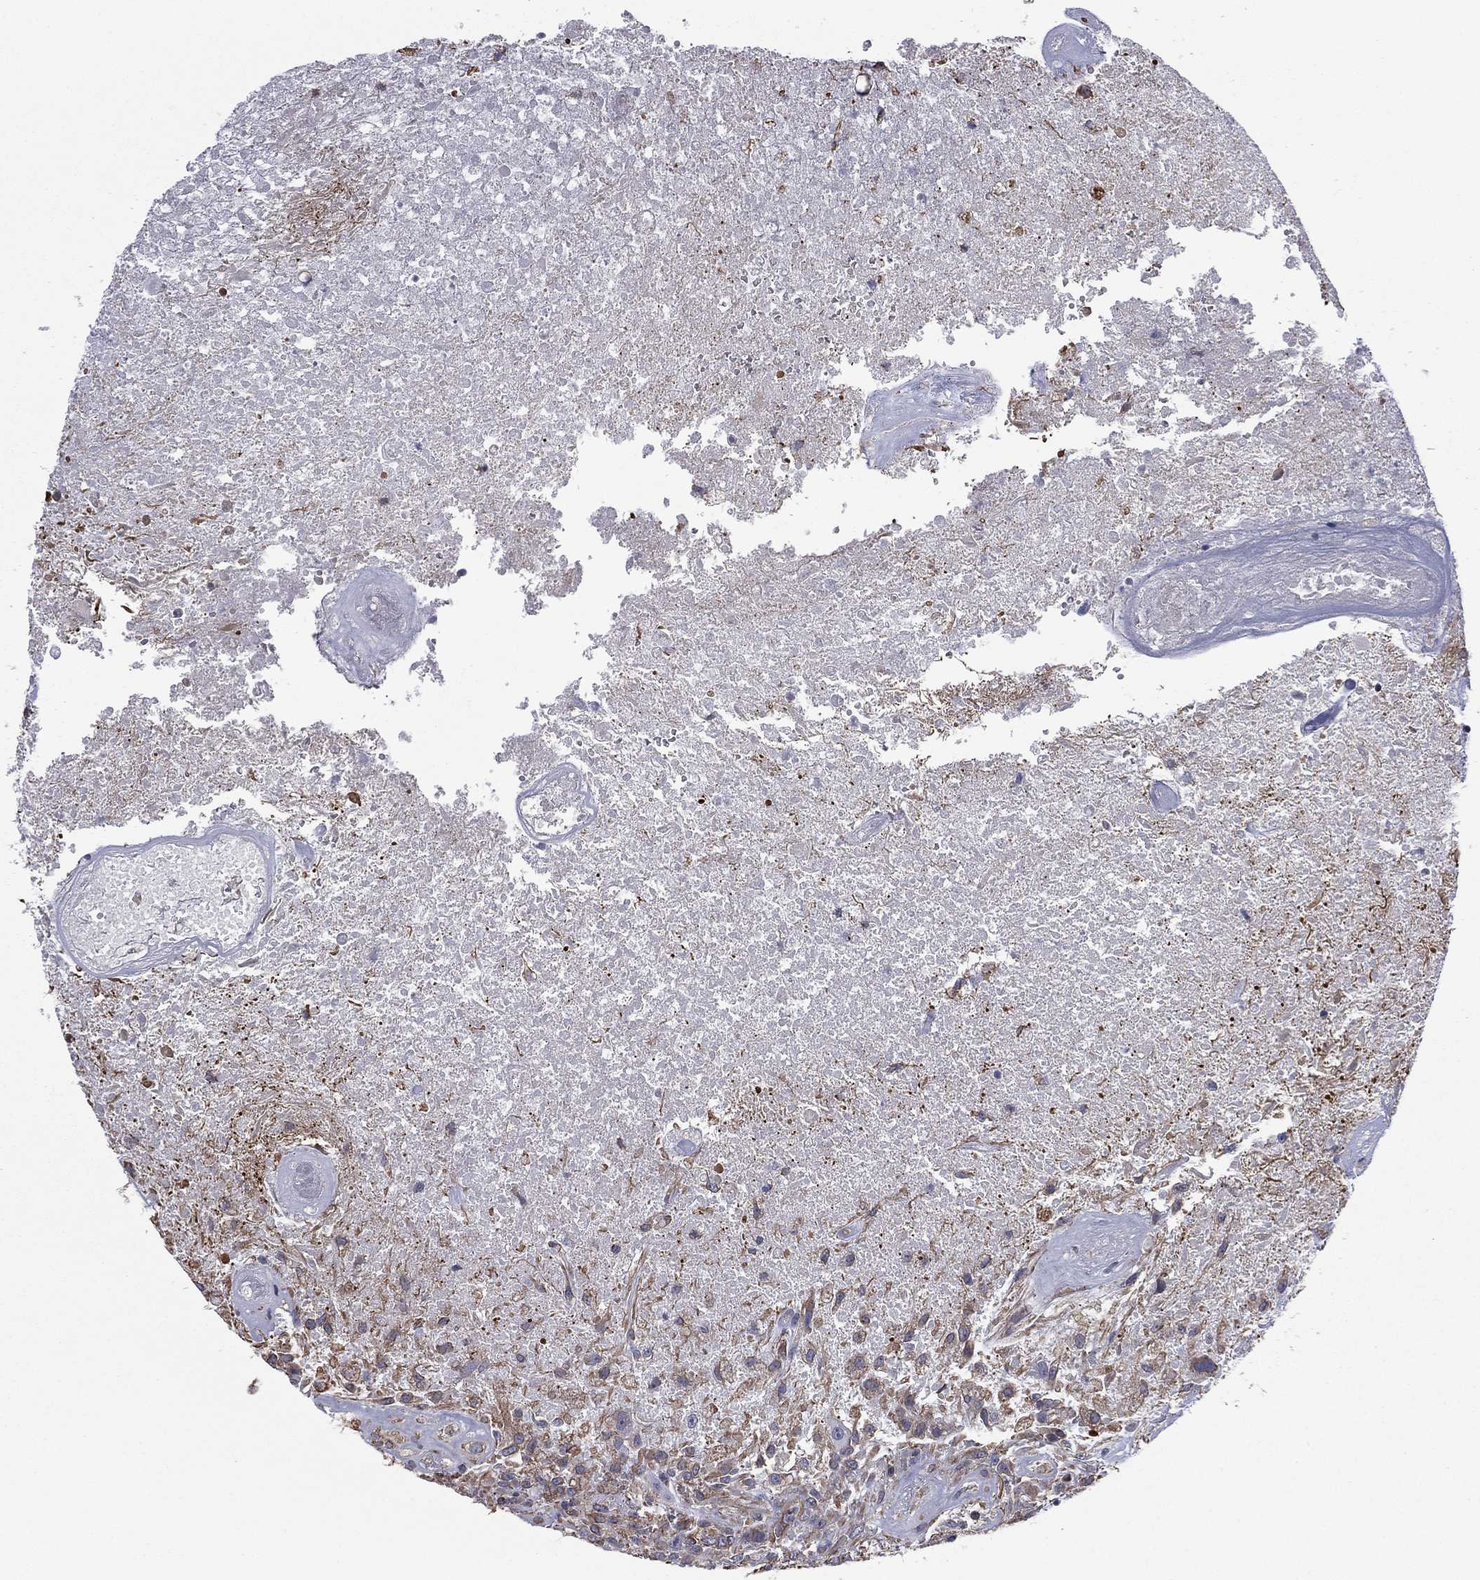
{"staining": {"intensity": "weak", "quantity": "<25%", "location": "cytoplasmic/membranous"}, "tissue": "glioma", "cell_type": "Tumor cells", "image_type": "cancer", "snomed": [{"axis": "morphology", "description": "Glioma, malignant, High grade"}, {"axis": "topography", "description": "Brain"}], "caption": "Immunohistochemistry (IHC) of glioma demonstrates no expression in tumor cells.", "gene": "SCUBE1", "patient": {"sex": "male", "age": 56}}